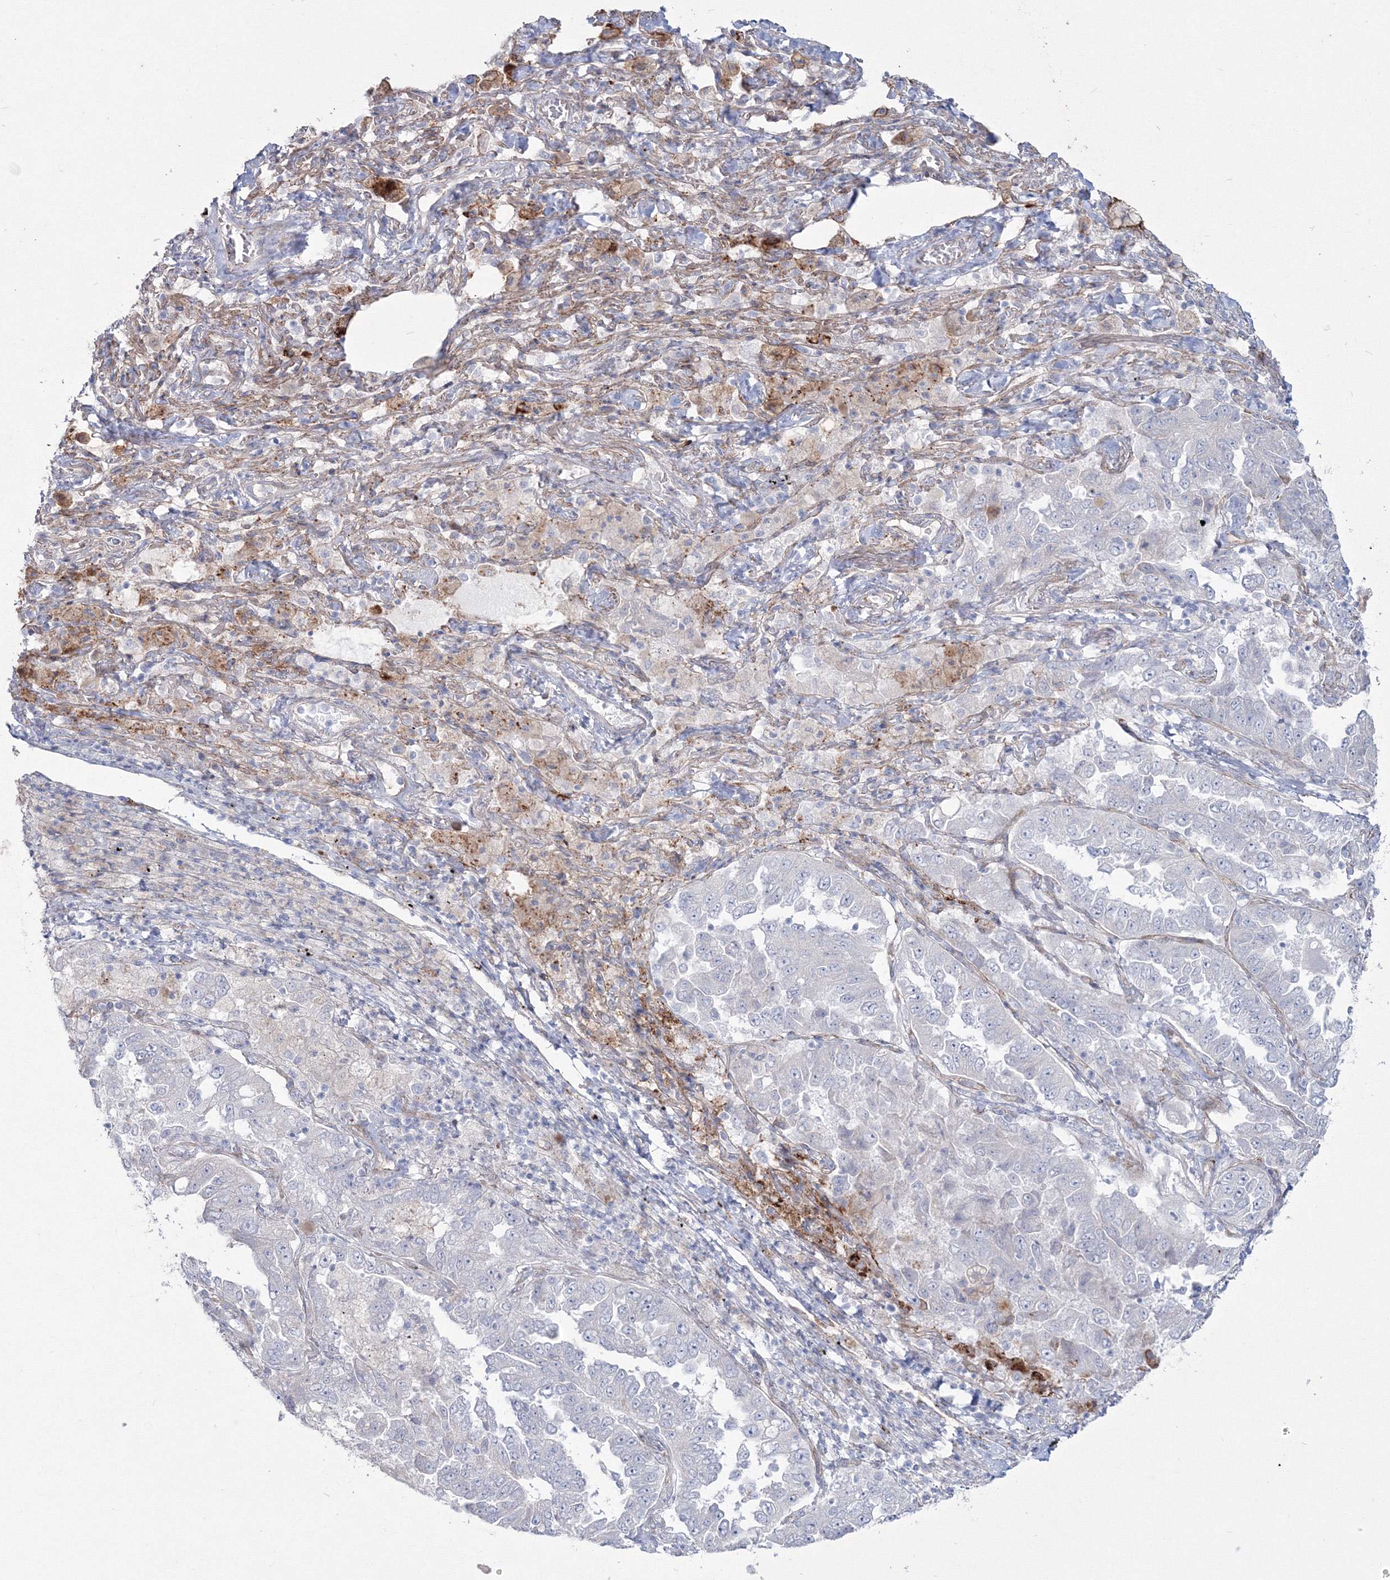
{"staining": {"intensity": "negative", "quantity": "none", "location": "none"}, "tissue": "lung cancer", "cell_type": "Tumor cells", "image_type": "cancer", "snomed": [{"axis": "morphology", "description": "Adenocarcinoma, NOS"}, {"axis": "topography", "description": "Lung"}], "caption": "Immunohistochemistry histopathology image of adenocarcinoma (lung) stained for a protein (brown), which shows no positivity in tumor cells.", "gene": "HYAL2", "patient": {"sex": "female", "age": 51}}